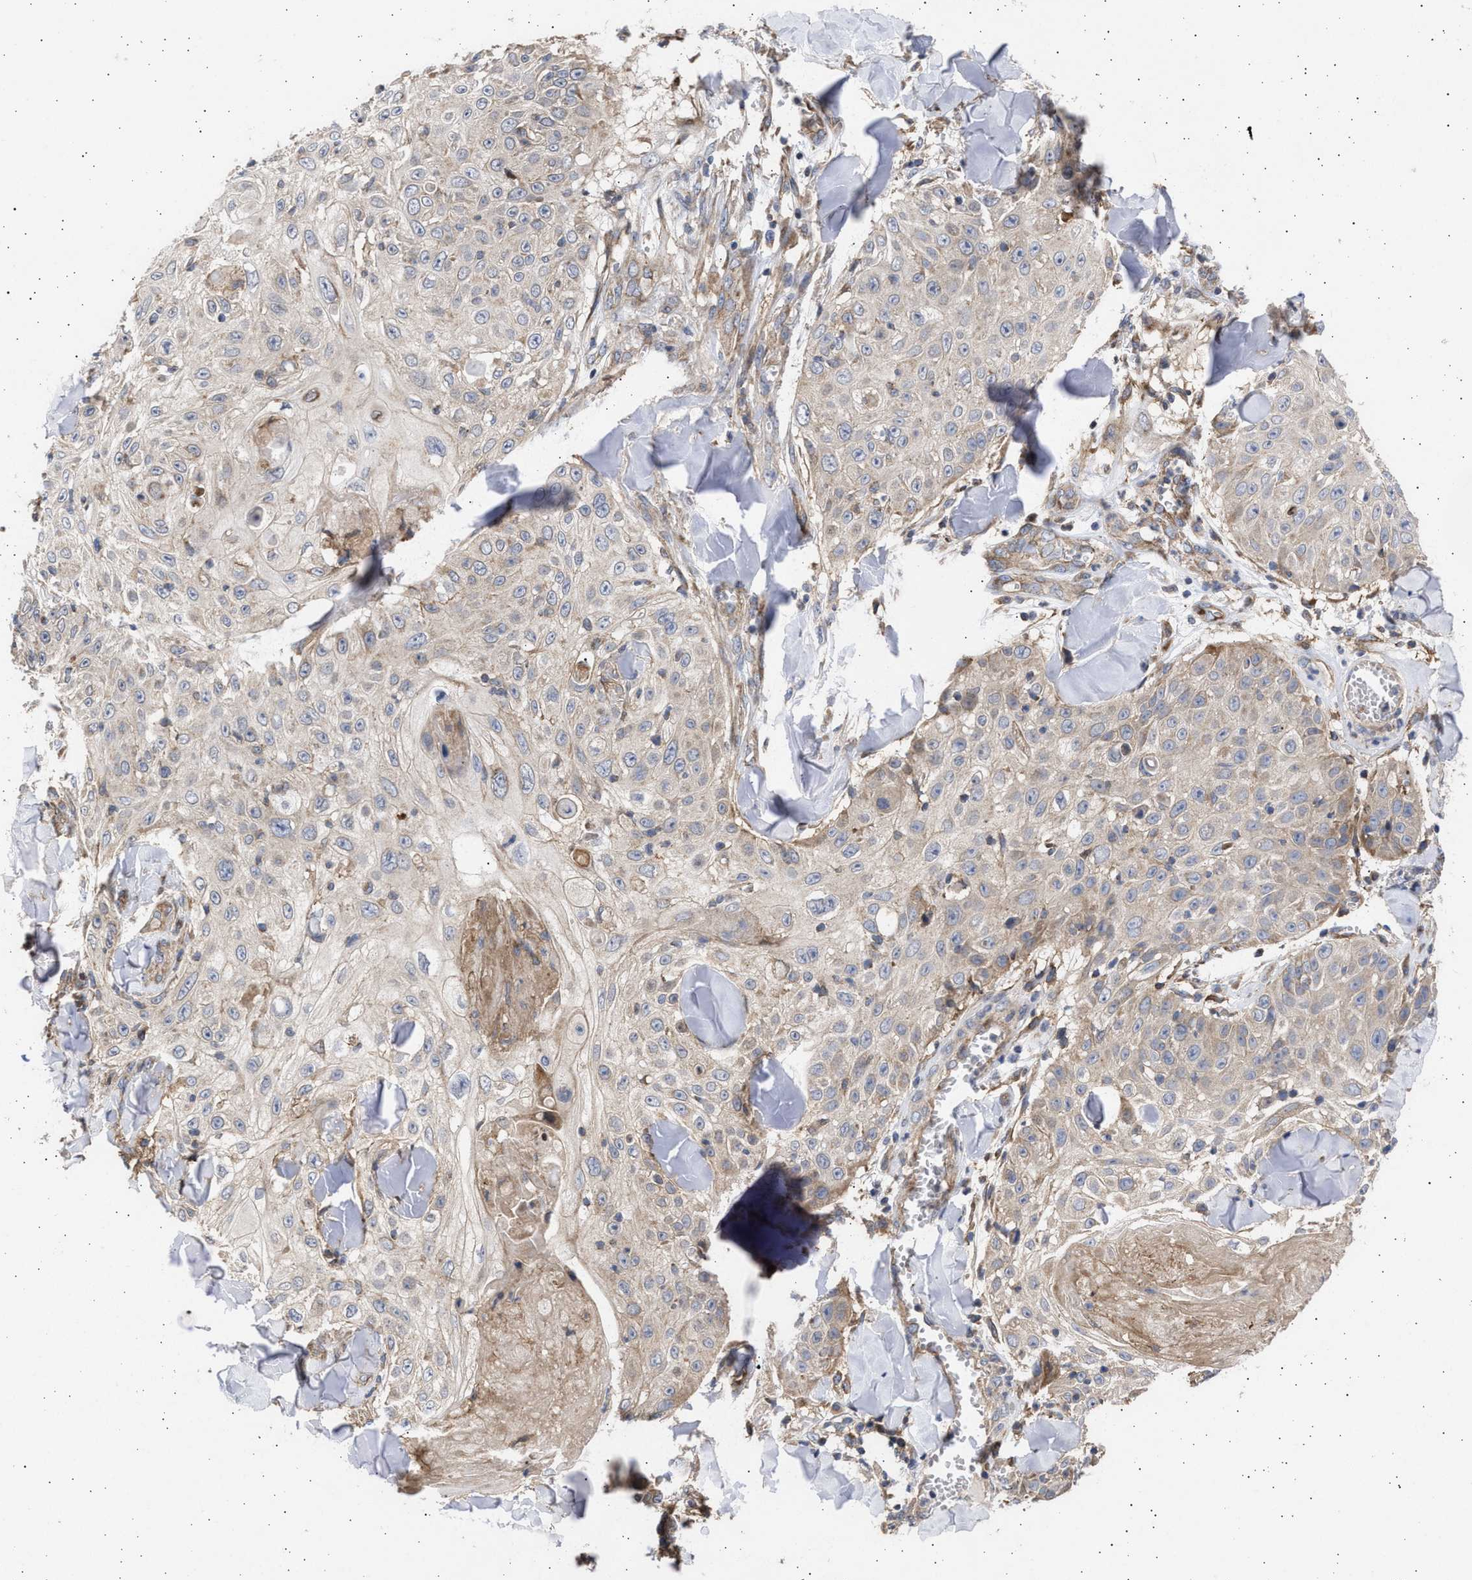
{"staining": {"intensity": "weak", "quantity": "25%-75%", "location": "cytoplasmic/membranous"}, "tissue": "skin cancer", "cell_type": "Tumor cells", "image_type": "cancer", "snomed": [{"axis": "morphology", "description": "Squamous cell carcinoma, NOS"}, {"axis": "topography", "description": "Skin"}], "caption": "About 25%-75% of tumor cells in skin squamous cell carcinoma exhibit weak cytoplasmic/membranous protein staining as visualized by brown immunohistochemical staining.", "gene": "TTC19", "patient": {"sex": "male", "age": 86}}